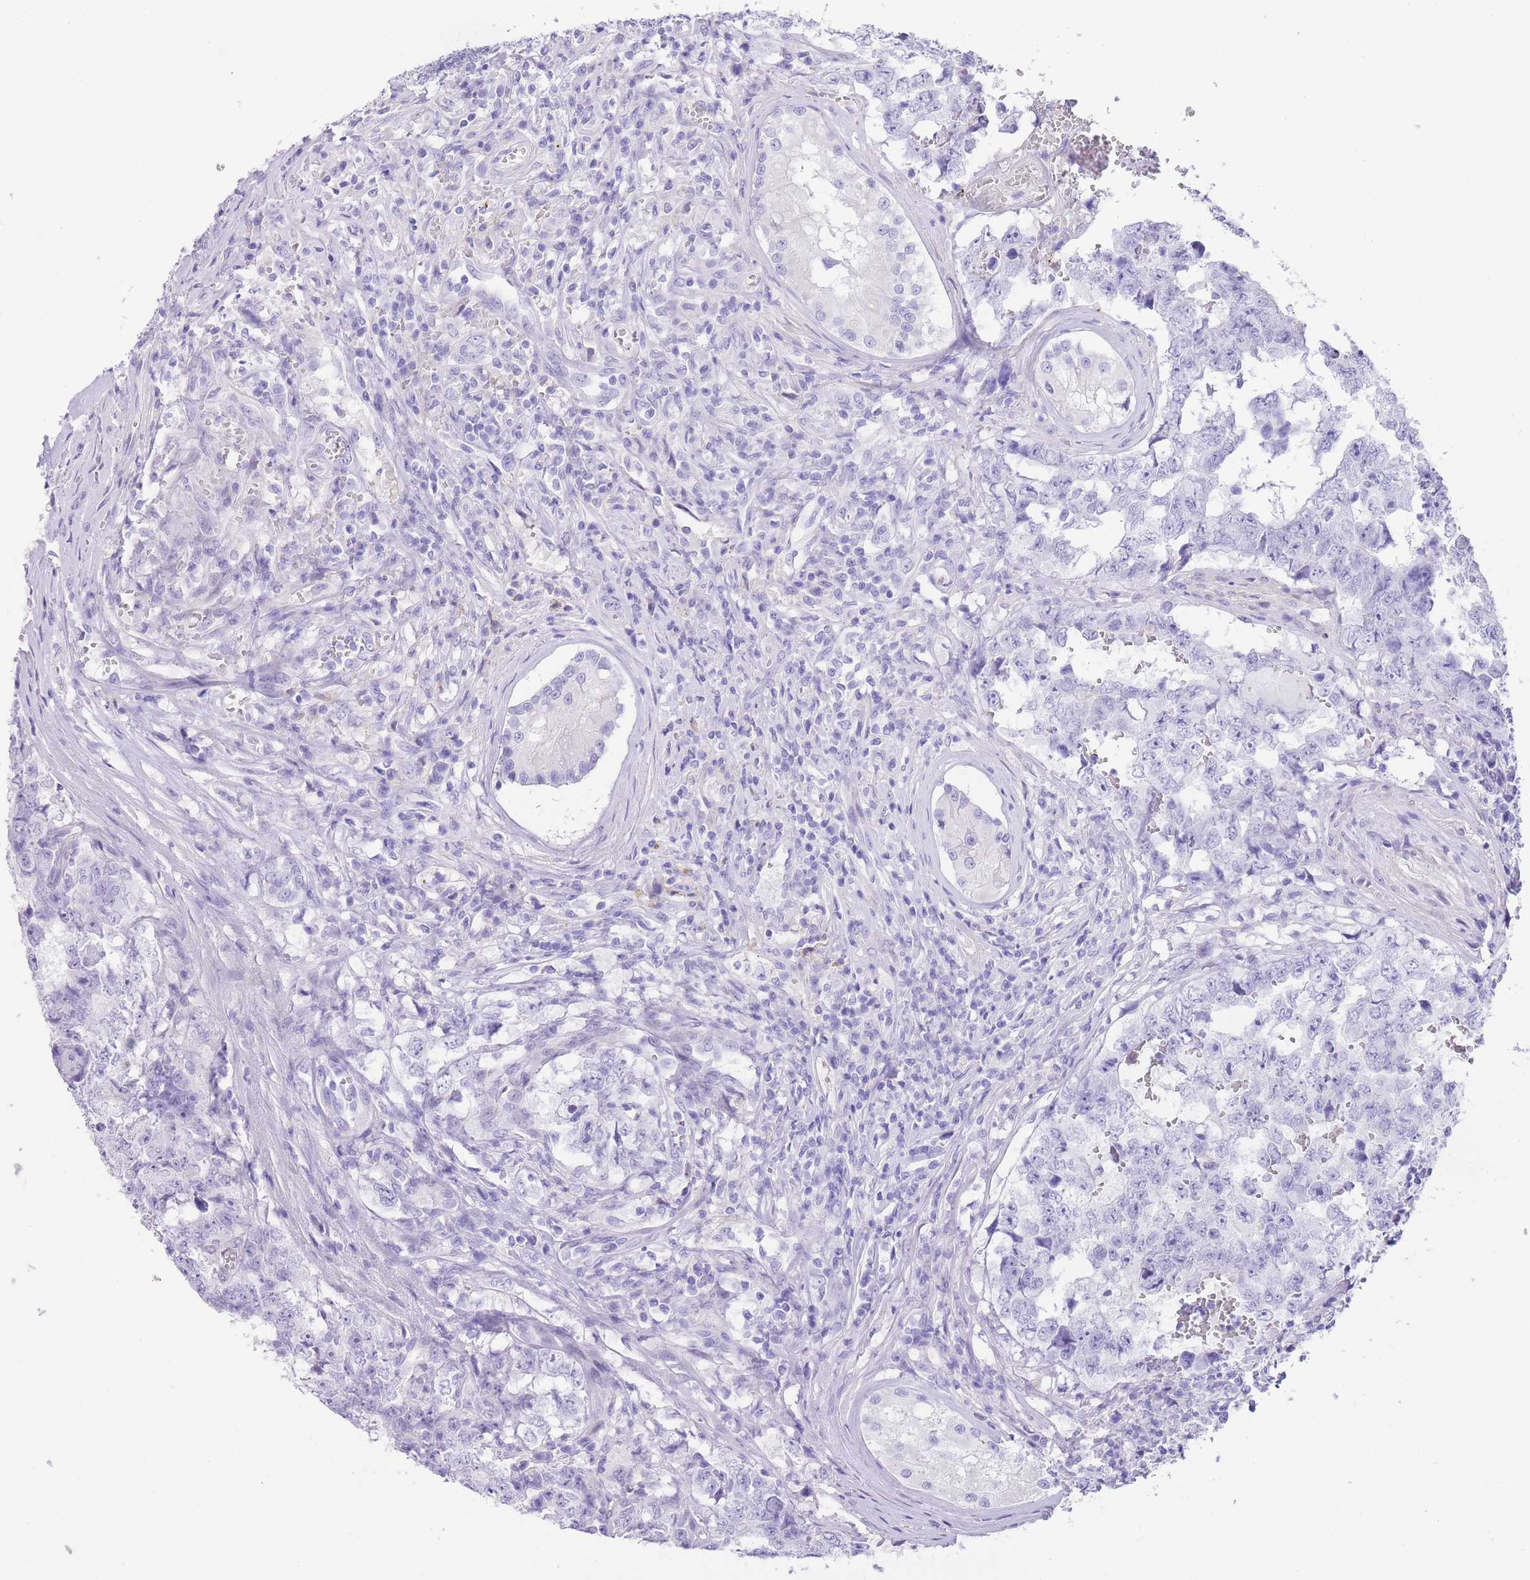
{"staining": {"intensity": "negative", "quantity": "none", "location": "none"}, "tissue": "testis cancer", "cell_type": "Tumor cells", "image_type": "cancer", "snomed": [{"axis": "morphology", "description": "Carcinoma, Embryonal, NOS"}, {"axis": "topography", "description": "Testis"}], "caption": "Immunohistochemistry (IHC) of human embryonal carcinoma (testis) displays no staining in tumor cells.", "gene": "RAI2", "patient": {"sex": "male", "age": 25}}